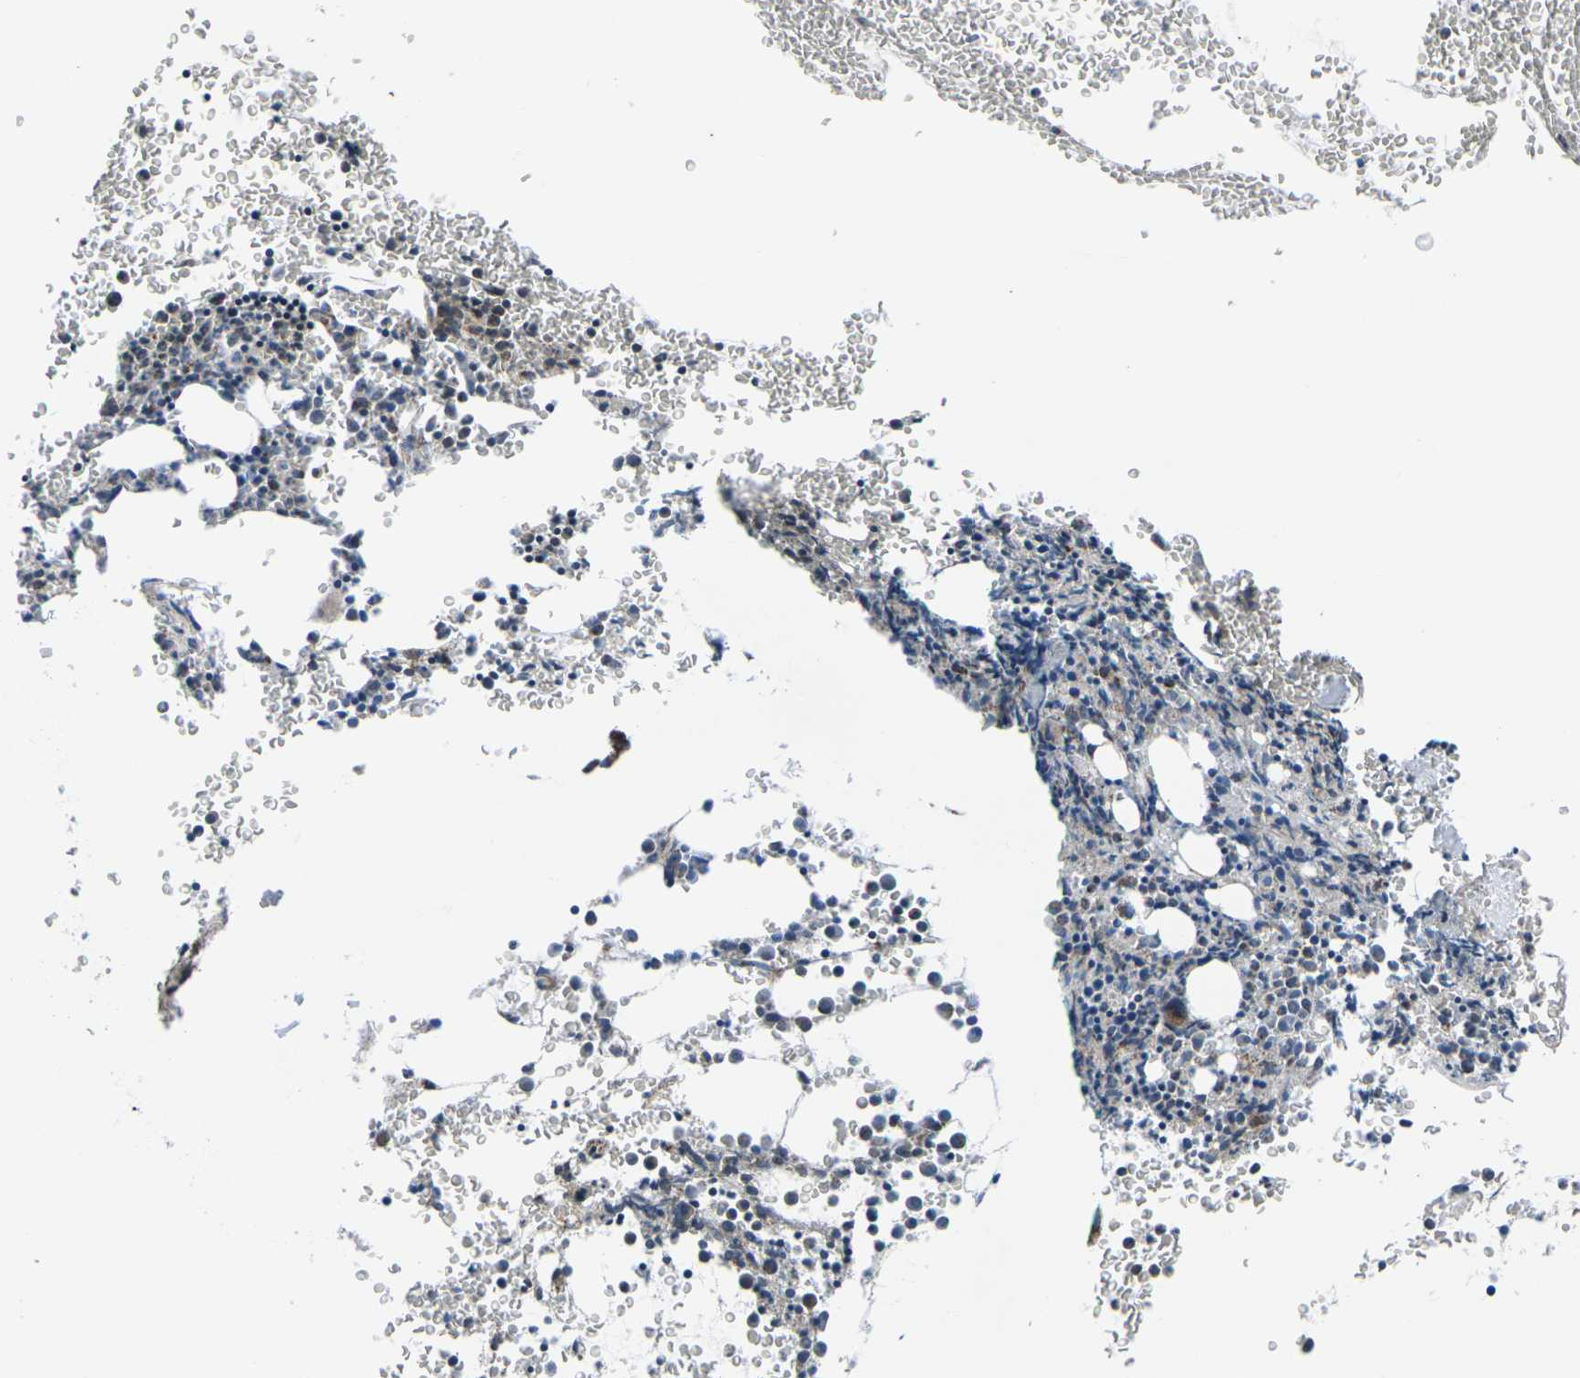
{"staining": {"intensity": "strong", "quantity": "25%-75%", "location": "cytoplasmic/membranous"}, "tissue": "bone marrow", "cell_type": "Hematopoietic cells", "image_type": "normal", "snomed": [{"axis": "morphology", "description": "Normal tissue, NOS"}, {"axis": "morphology", "description": "Inflammation, NOS"}, {"axis": "topography", "description": "Bone marrow"}], "caption": "The histopathology image shows immunohistochemical staining of unremarkable bone marrow. There is strong cytoplasmic/membranous expression is seen in about 25%-75% of hematopoietic cells.", "gene": "MT", "patient": {"sex": "female", "age": 56}}